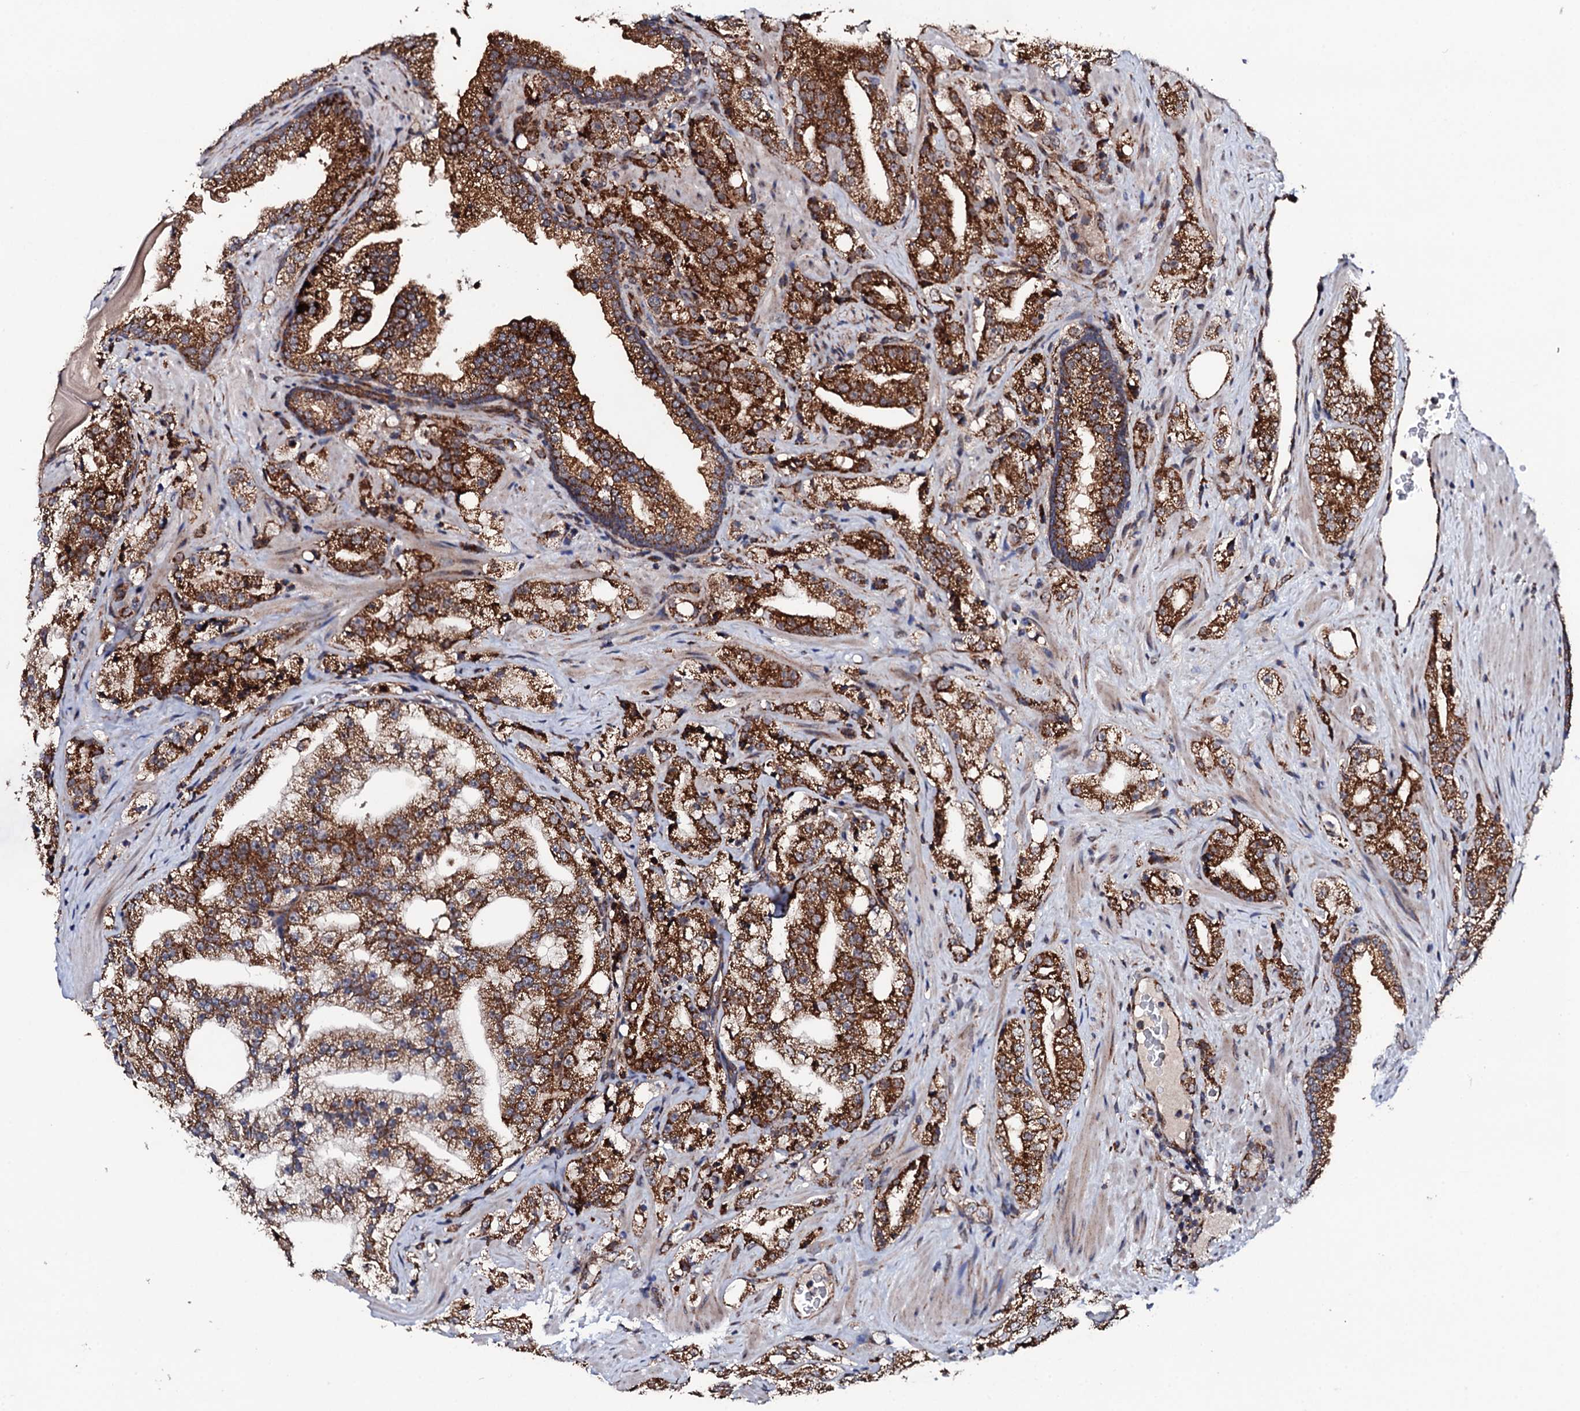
{"staining": {"intensity": "strong", "quantity": ">75%", "location": "cytoplasmic/membranous"}, "tissue": "prostate cancer", "cell_type": "Tumor cells", "image_type": "cancer", "snomed": [{"axis": "morphology", "description": "Adenocarcinoma, High grade"}, {"axis": "topography", "description": "Prostate"}], "caption": "IHC staining of prostate cancer, which displays high levels of strong cytoplasmic/membranous staining in approximately >75% of tumor cells indicating strong cytoplasmic/membranous protein staining. The staining was performed using DAB (3,3'-diaminobenzidine) (brown) for protein detection and nuclei were counterstained in hematoxylin (blue).", "gene": "MTIF3", "patient": {"sex": "male", "age": 64}}